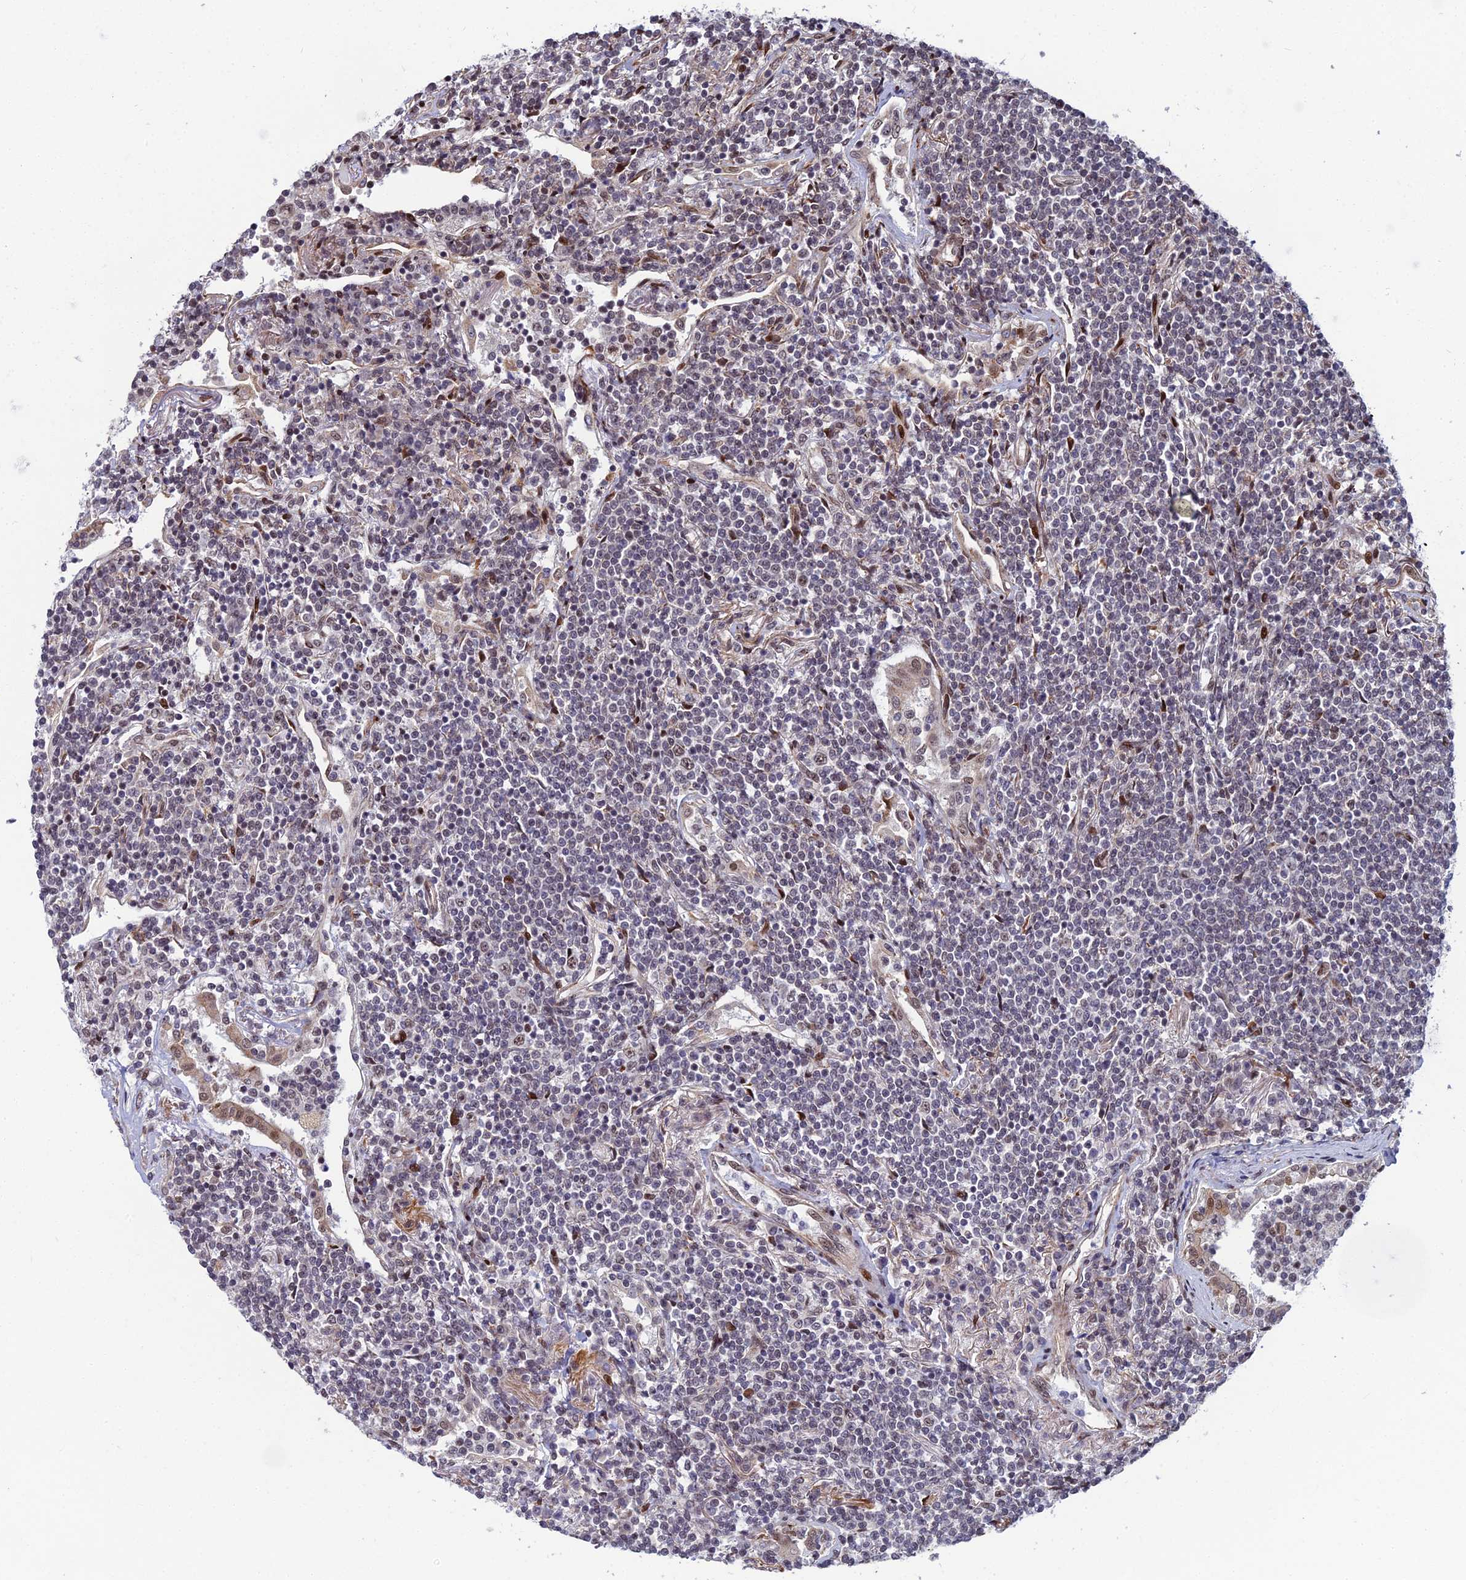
{"staining": {"intensity": "negative", "quantity": "none", "location": "none"}, "tissue": "lymphoma", "cell_type": "Tumor cells", "image_type": "cancer", "snomed": [{"axis": "morphology", "description": "Malignant lymphoma, non-Hodgkin's type, Low grade"}, {"axis": "topography", "description": "Lung"}], "caption": "Immunohistochemical staining of malignant lymphoma, non-Hodgkin's type (low-grade) displays no significant positivity in tumor cells.", "gene": "ZNF668", "patient": {"sex": "female", "age": 71}}